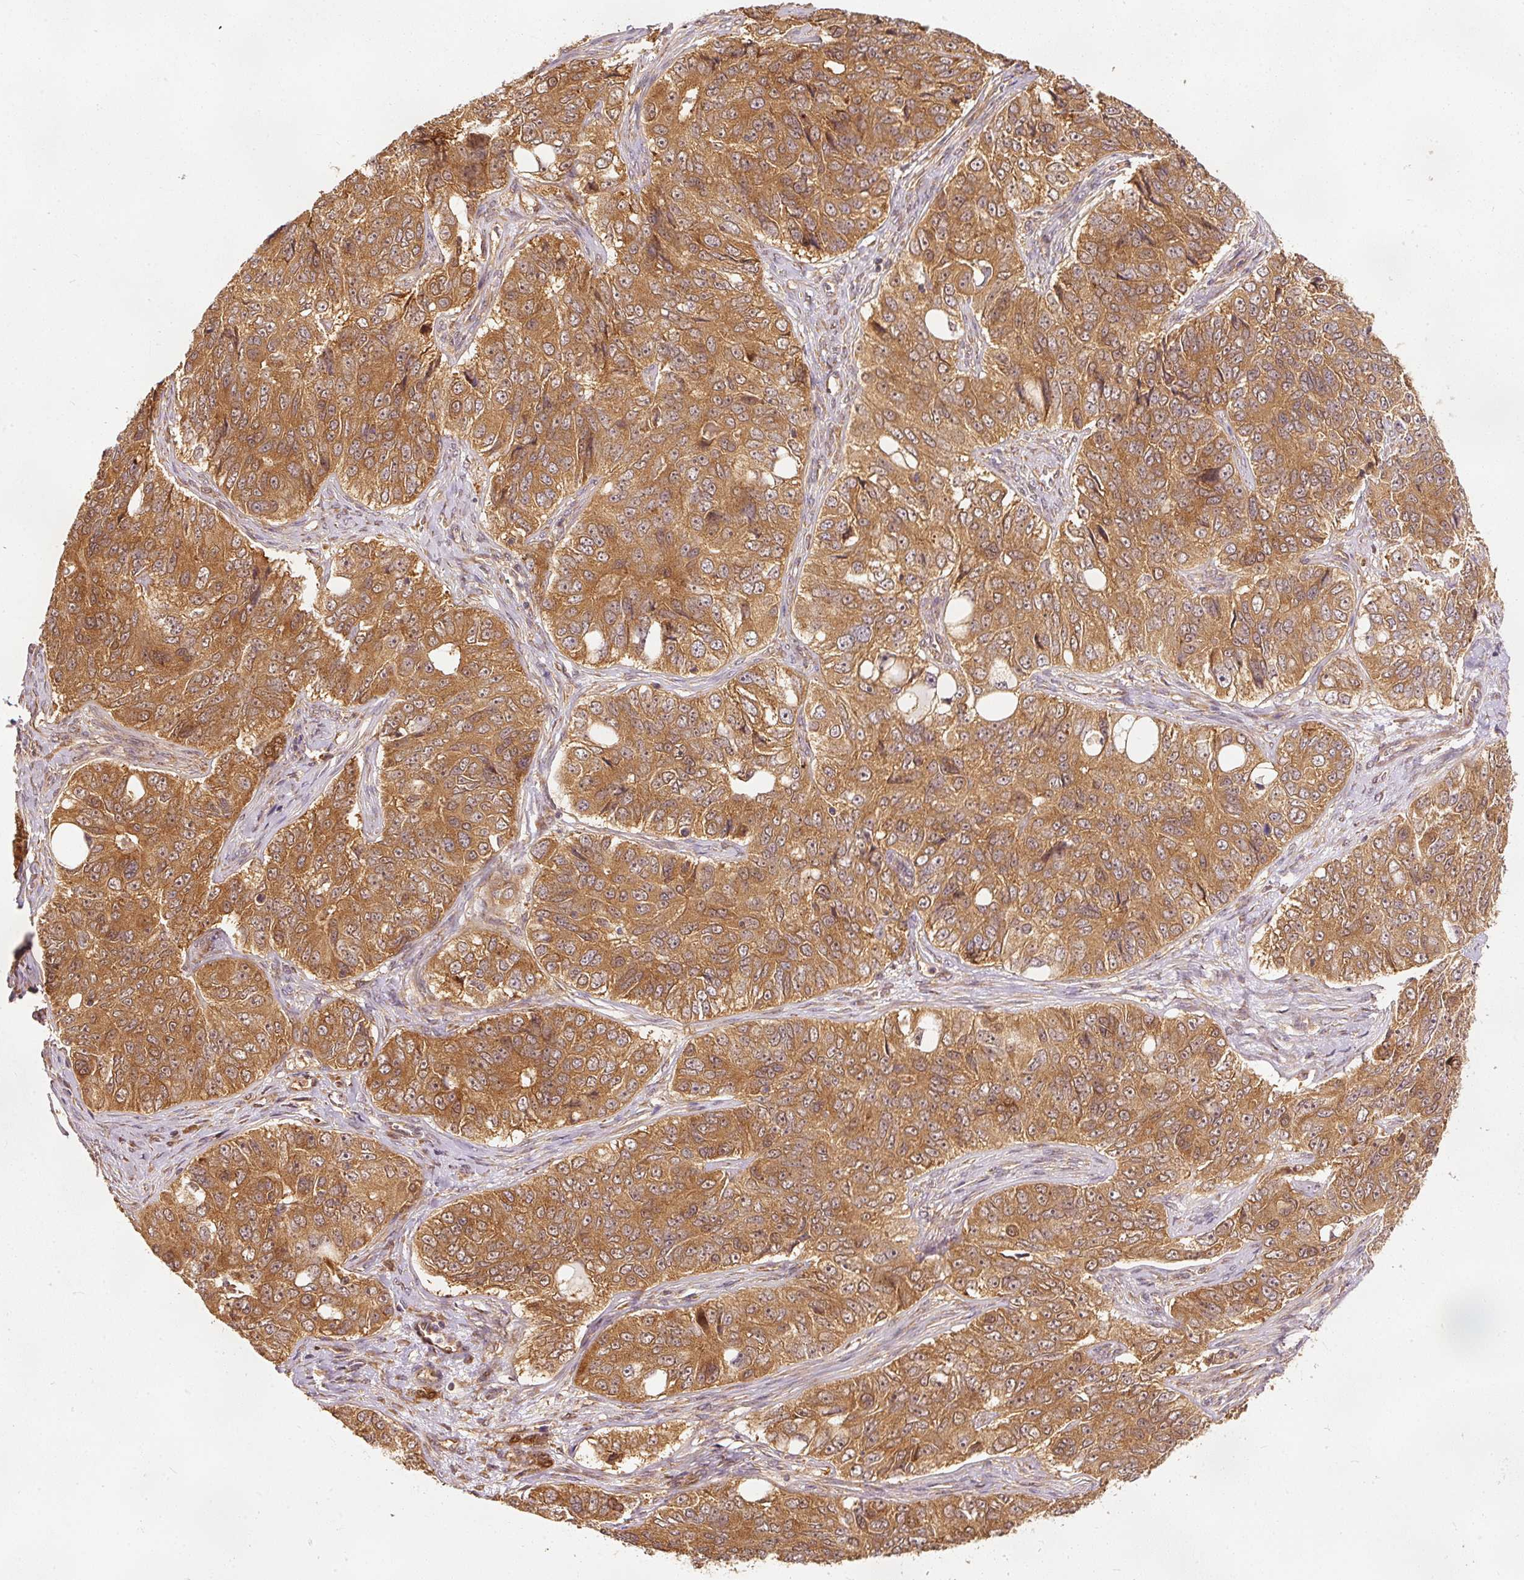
{"staining": {"intensity": "strong", "quantity": ">75%", "location": "cytoplasmic/membranous"}, "tissue": "ovarian cancer", "cell_type": "Tumor cells", "image_type": "cancer", "snomed": [{"axis": "morphology", "description": "Carcinoma, endometroid"}, {"axis": "topography", "description": "Ovary"}], "caption": "High-power microscopy captured an IHC photomicrograph of ovarian cancer, revealing strong cytoplasmic/membranous staining in approximately >75% of tumor cells. The staining is performed using DAB (3,3'-diaminobenzidine) brown chromogen to label protein expression. The nuclei are counter-stained blue using hematoxylin.", "gene": "EIF3B", "patient": {"sex": "female", "age": 51}}